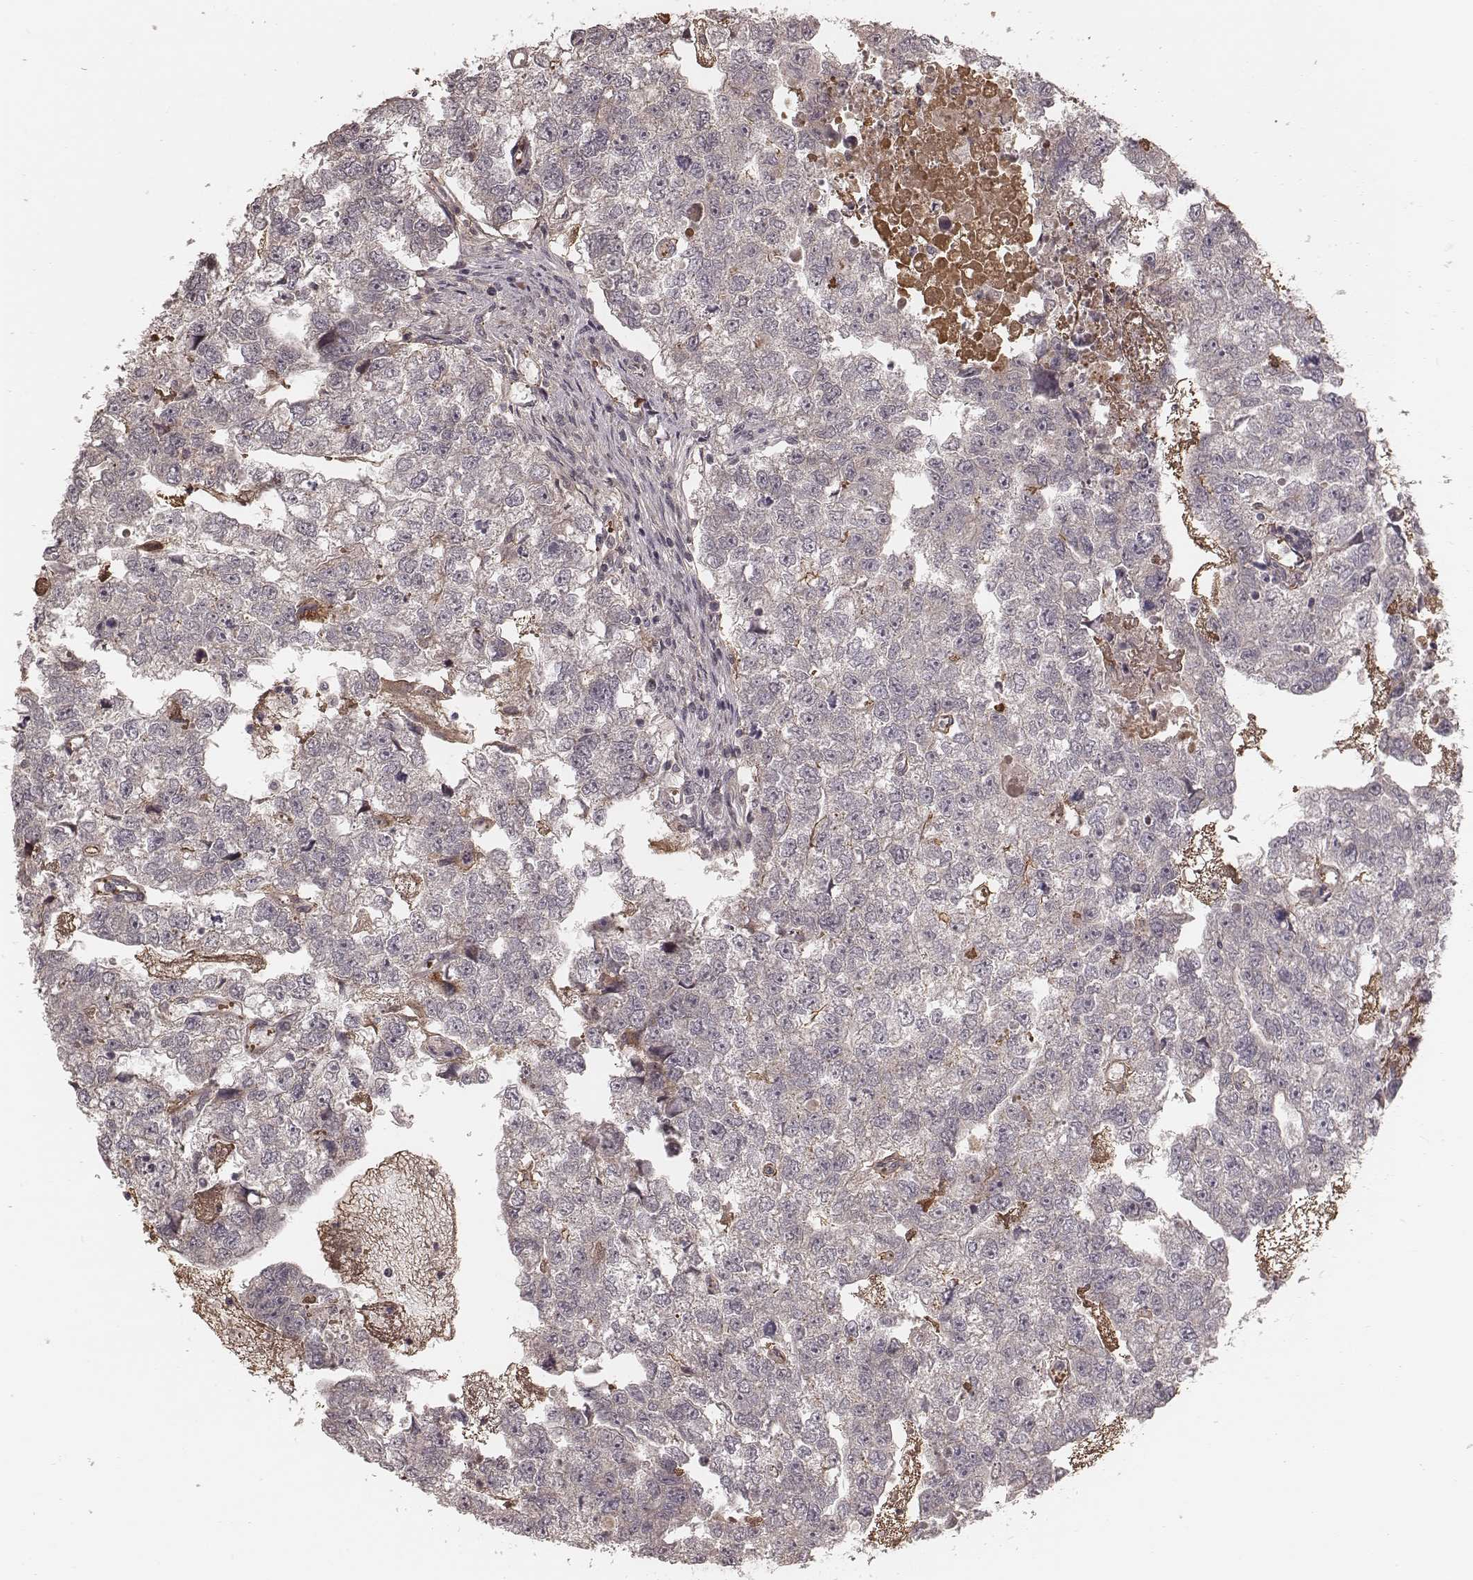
{"staining": {"intensity": "negative", "quantity": "none", "location": "none"}, "tissue": "testis cancer", "cell_type": "Tumor cells", "image_type": "cancer", "snomed": [{"axis": "morphology", "description": "Carcinoma, Embryonal, NOS"}, {"axis": "morphology", "description": "Teratoma, malignant, NOS"}, {"axis": "topography", "description": "Testis"}], "caption": "Tumor cells are negative for brown protein staining in testis cancer (teratoma (malignant)).", "gene": "IL5", "patient": {"sex": "male", "age": 44}}